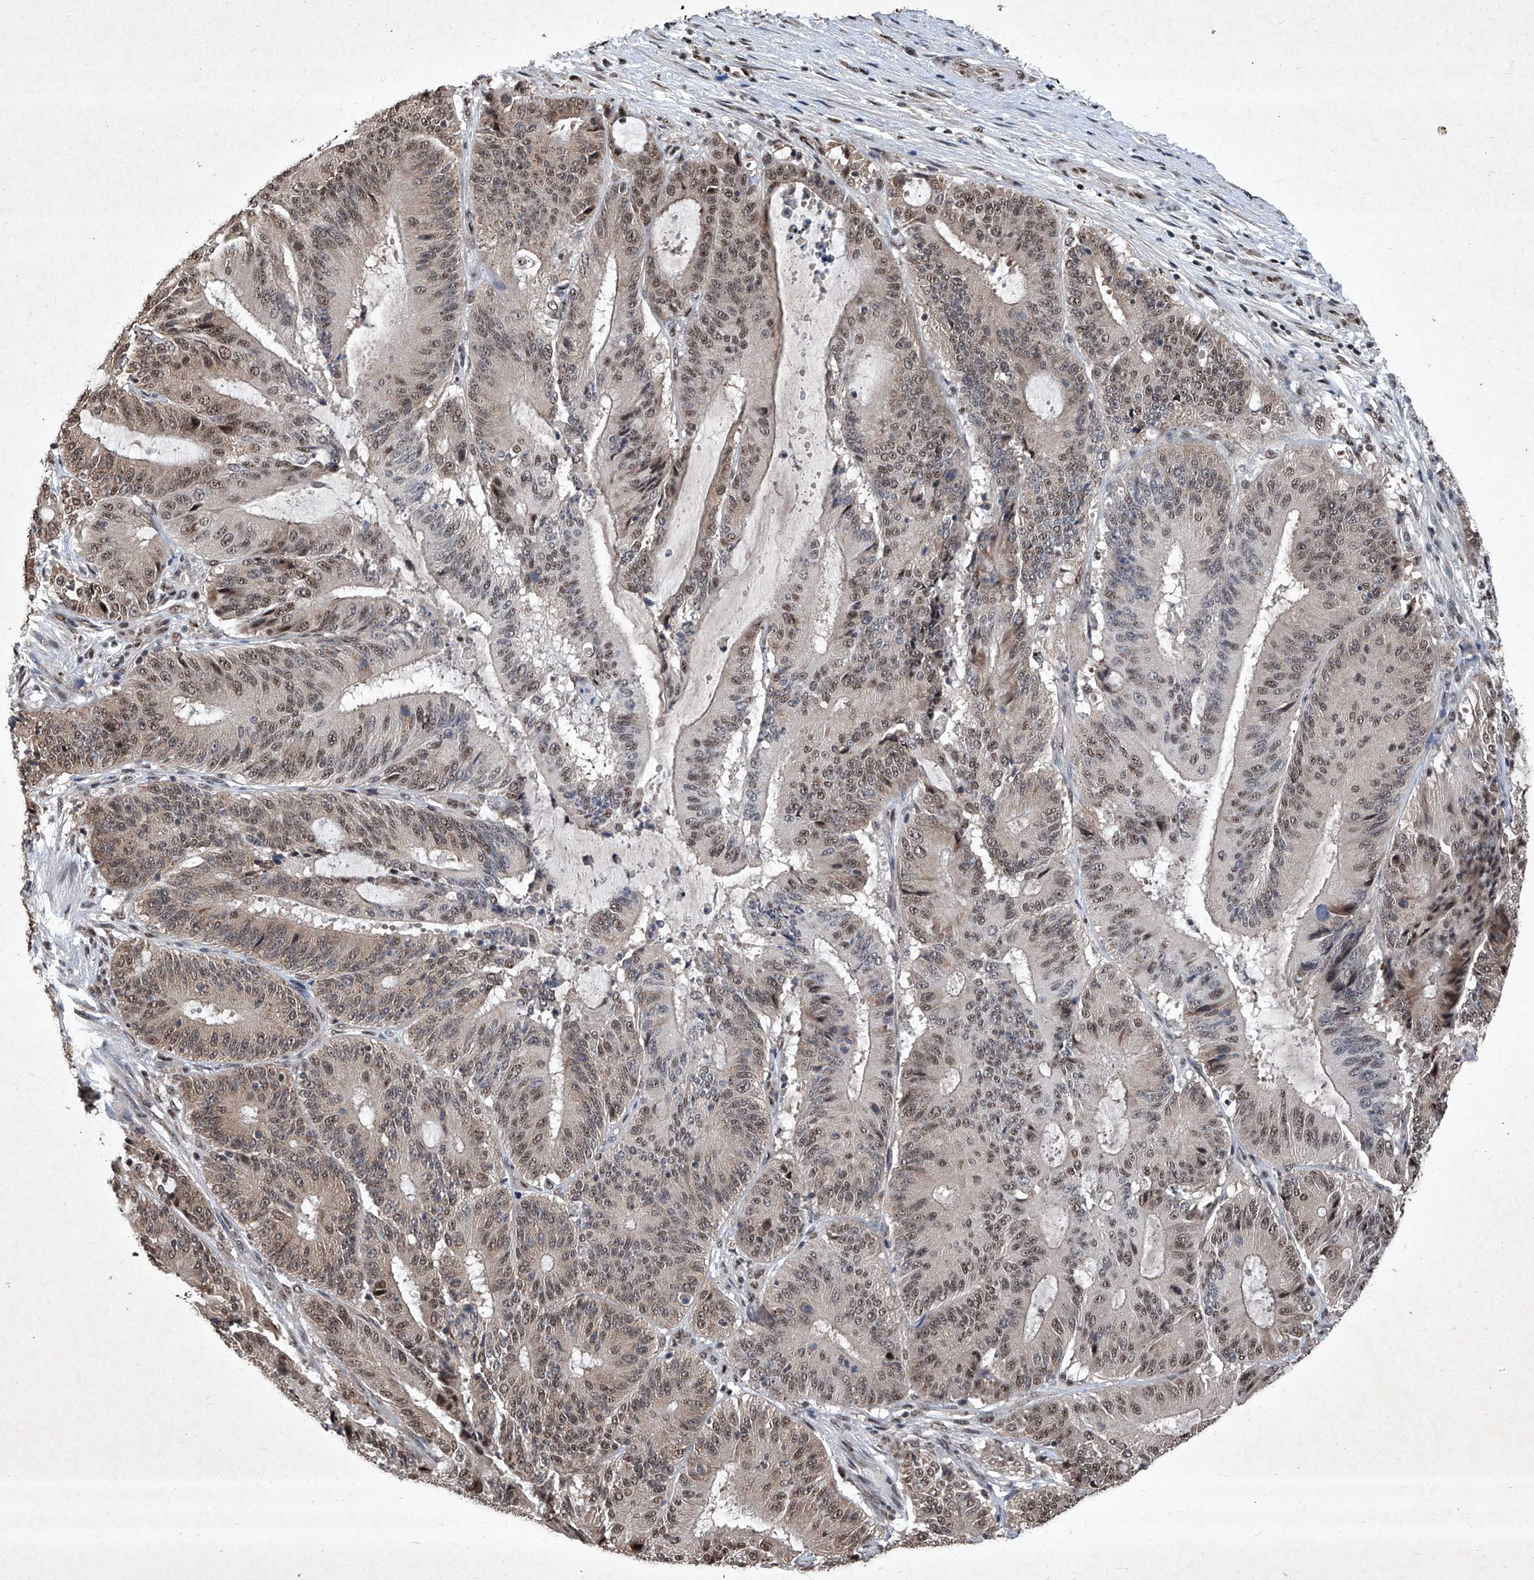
{"staining": {"intensity": "moderate", "quantity": ">75%", "location": "nuclear"}, "tissue": "liver cancer", "cell_type": "Tumor cells", "image_type": "cancer", "snomed": [{"axis": "morphology", "description": "Normal tissue, NOS"}, {"axis": "morphology", "description": "Cholangiocarcinoma"}, {"axis": "topography", "description": "Liver"}, {"axis": "topography", "description": "Peripheral nerve tissue"}], "caption": "Immunohistochemistry image of neoplastic tissue: human cholangiocarcinoma (liver) stained using immunohistochemistry shows medium levels of moderate protein expression localized specifically in the nuclear of tumor cells, appearing as a nuclear brown color.", "gene": "DDX39B", "patient": {"sex": "female", "age": 73}}